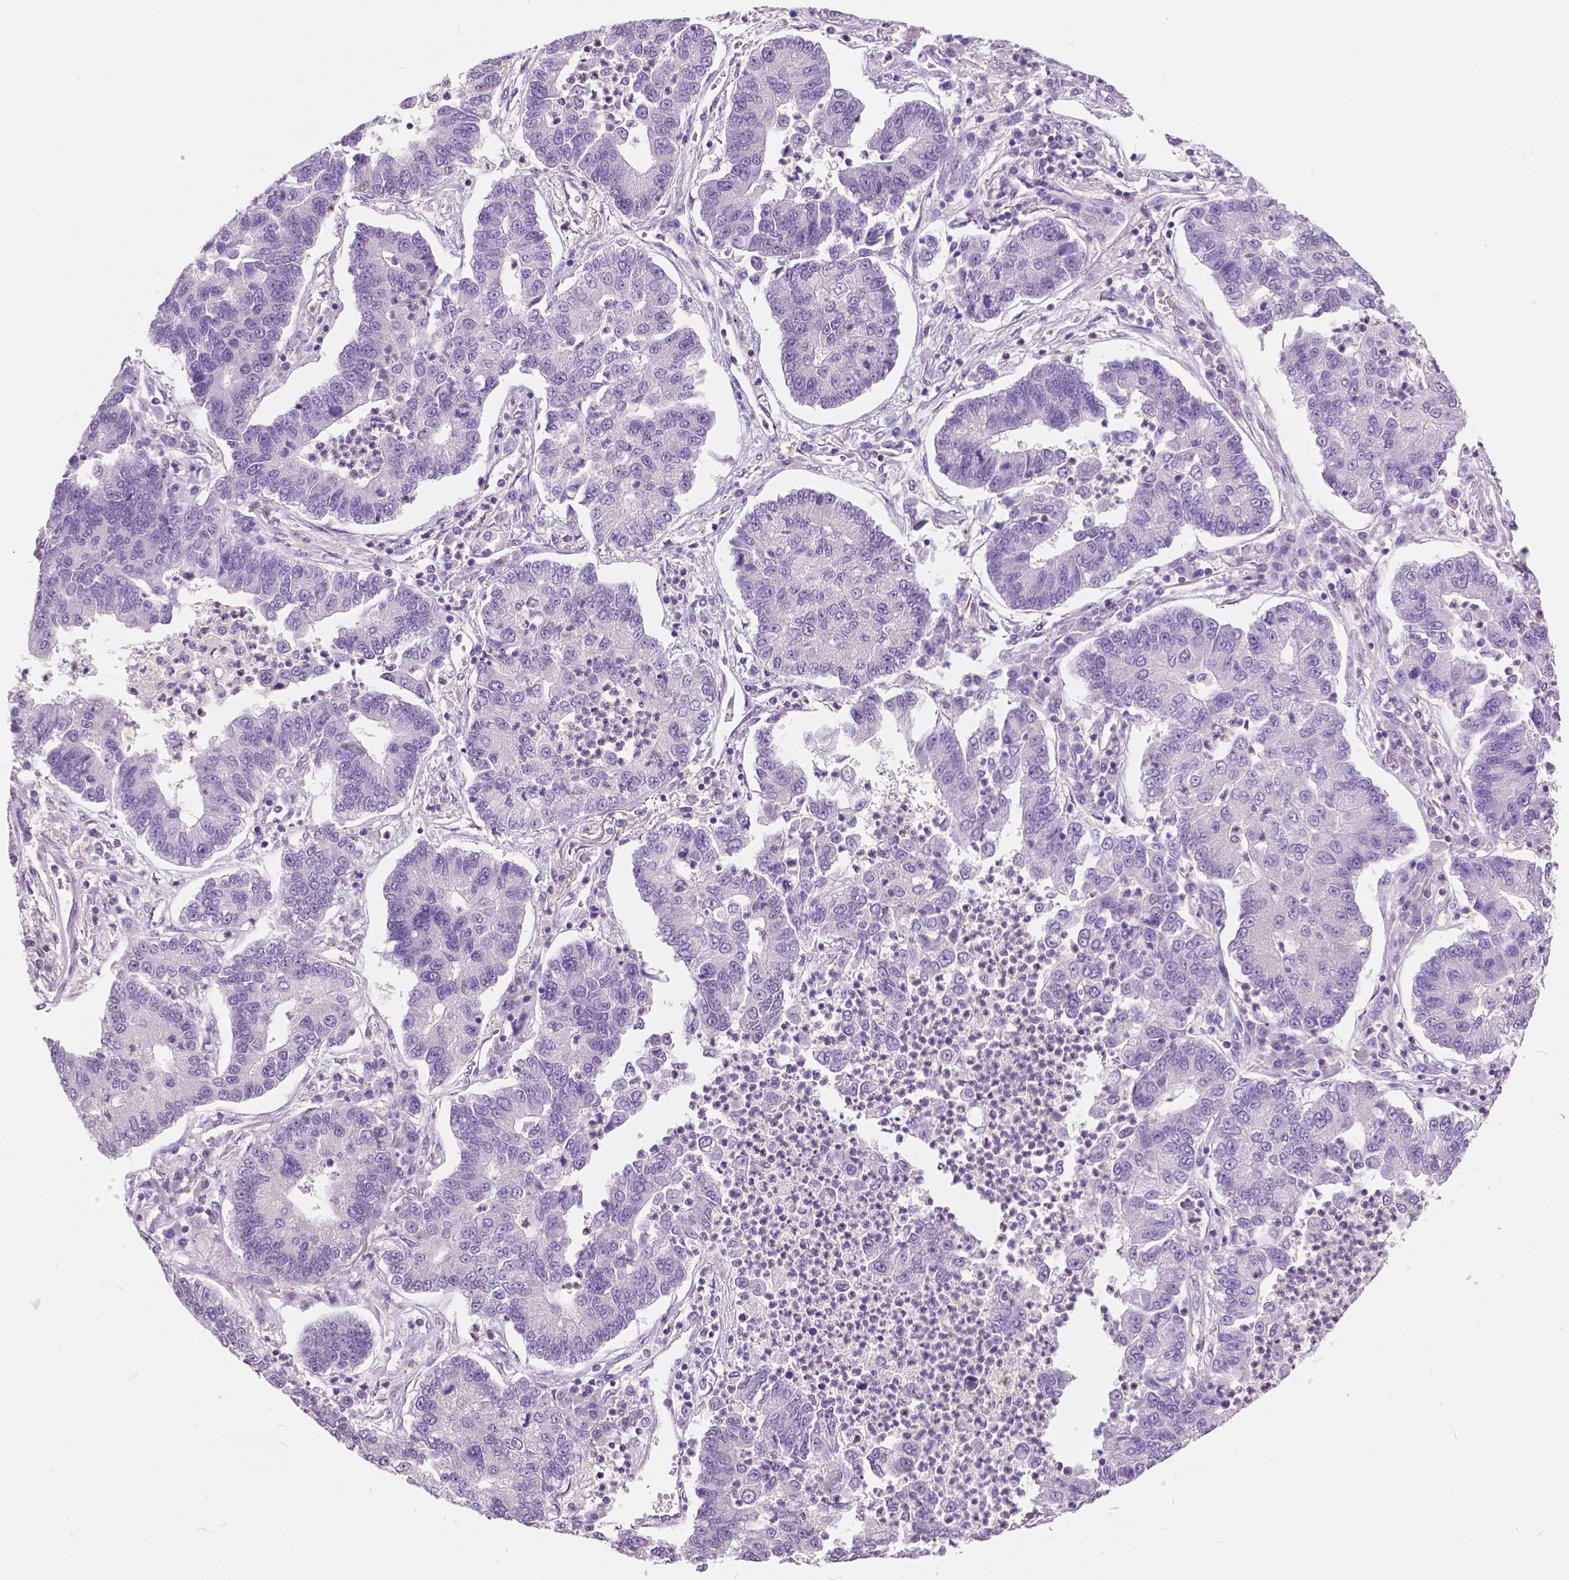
{"staining": {"intensity": "negative", "quantity": "none", "location": "none"}, "tissue": "lung cancer", "cell_type": "Tumor cells", "image_type": "cancer", "snomed": [{"axis": "morphology", "description": "Adenocarcinoma, NOS"}, {"axis": "topography", "description": "Lung"}], "caption": "An IHC histopathology image of lung cancer (adenocarcinoma) is shown. There is no staining in tumor cells of lung cancer (adenocarcinoma).", "gene": "TKFC", "patient": {"sex": "female", "age": 57}}